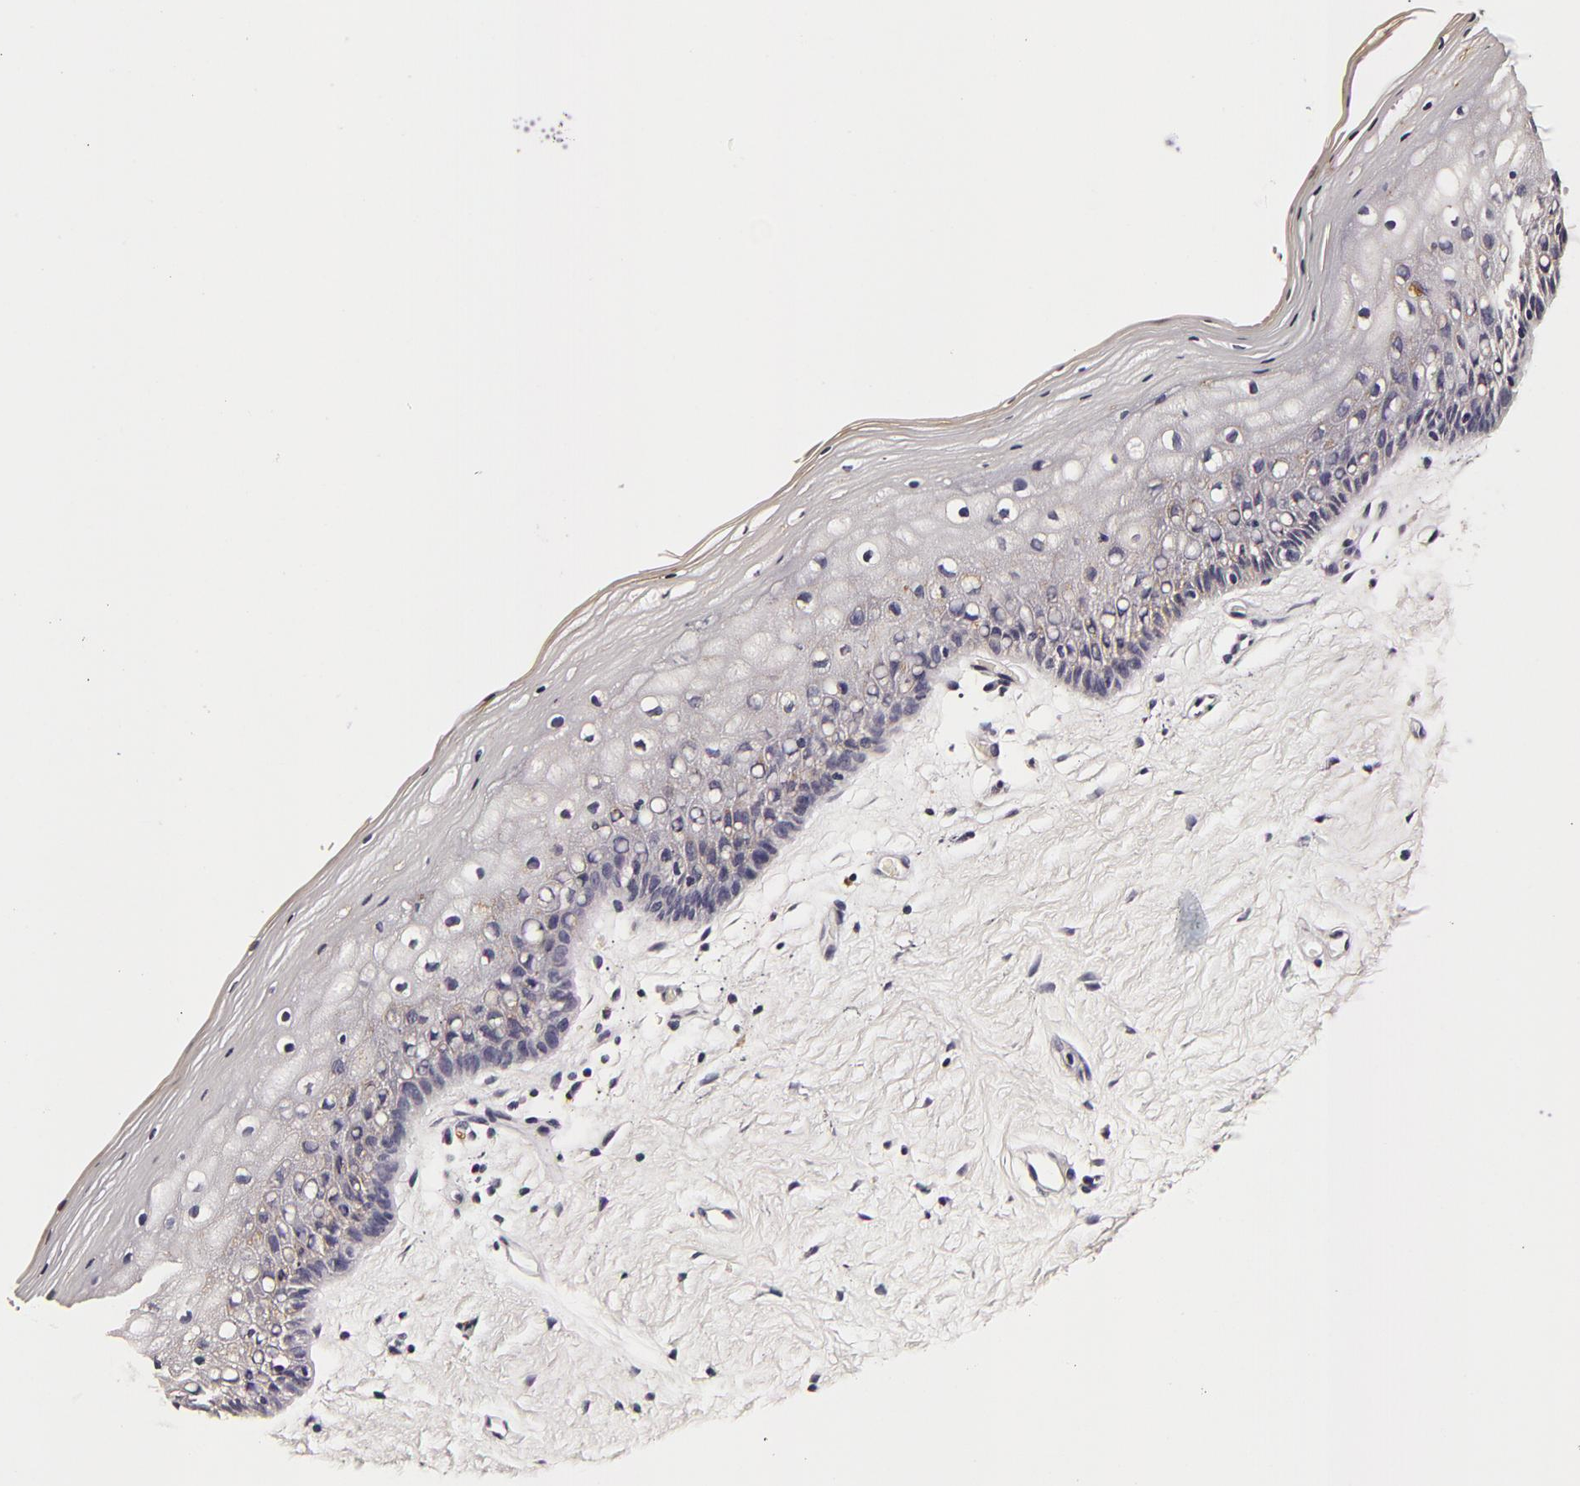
{"staining": {"intensity": "negative", "quantity": "none", "location": "none"}, "tissue": "vagina", "cell_type": "Squamous epithelial cells", "image_type": "normal", "snomed": [{"axis": "morphology", "description": "Normal tissue, NOS"}, {"axis": "topography", "description": "Vagina"}], "caption": "A micrograph of vagina stained for a protein reveals no brown staining in squamous epithelial cells. (DAB (3,3'-diaminobenzidine) immunohistochemistry (IHC), high magnification).", "gene": "LGALS3BP", "patient": {"sex": "female", "age": 46}}